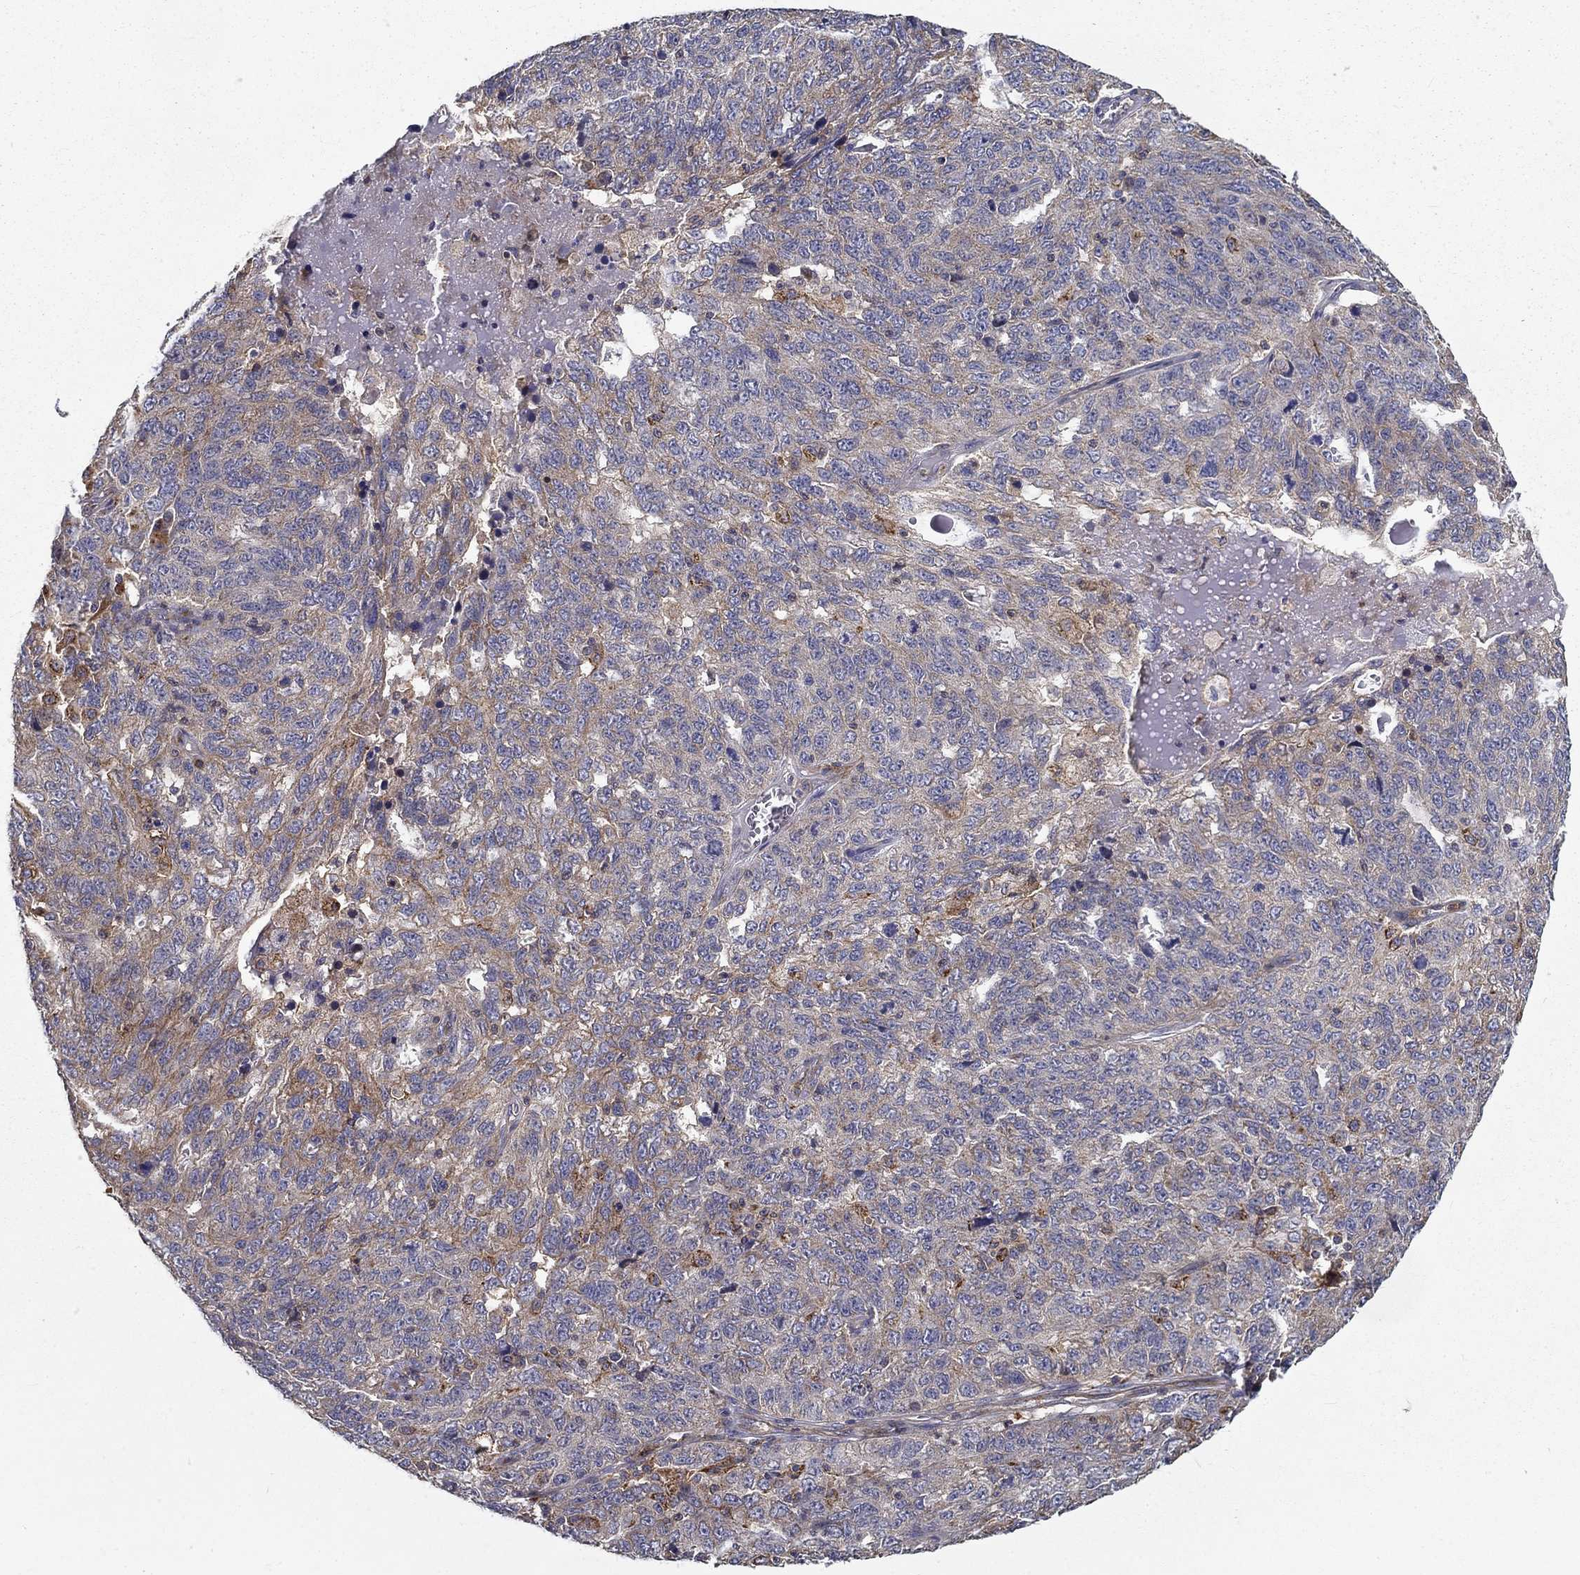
{"staining": {"intensity": "weak", "quantity": "<25%", "location": "cytoplasmic/membranous"}, "tissue": "ovarian cancer", "cell_type": "Tumor cells", "image_type": "cancer", "snomed": [{"axis": "morphology", "description": "Cystadenocarcinoma, serous, NOS"}, {"axis": "topography", "description": "Ovary"}], "caption": "Tumor cells are negative for brown protein staining in ovarian serous cystadenocarcinoma.", "gene": "ALDH4A1", "patient": {"sex": "female", "age": 71}}